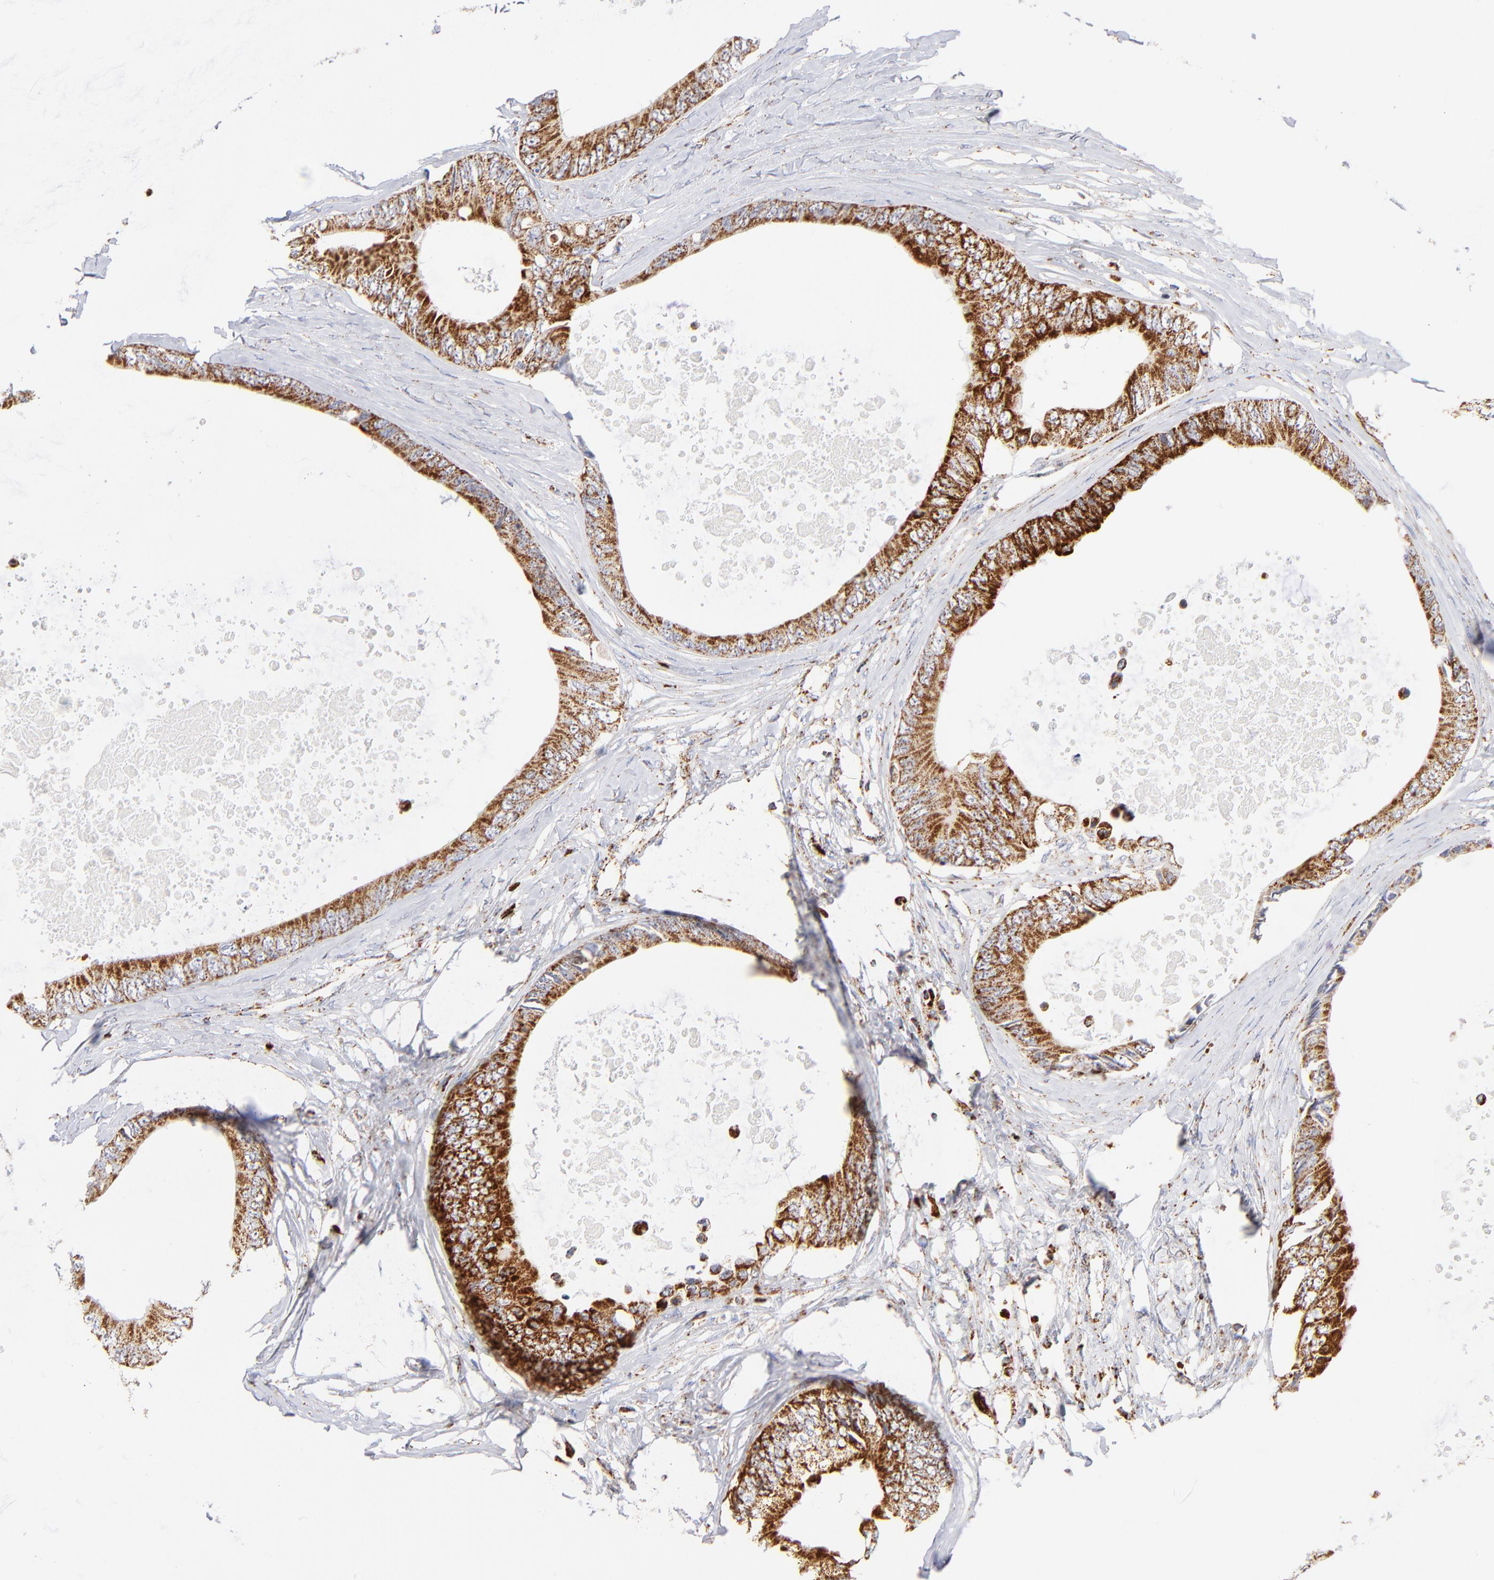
{"staining": {"intensity": "moderate", "quantity": ">75%", "location": "cytoplasmic/membranous"}, "tissue": "colorectal cancer", "cell_type": "Tumor cells", "image_type": "cancer", "snomed": [{"axis": "morphology", "description": "Normal tissue, NOS"}, {"axis": "morphology", "description": "Adenocarcinoma, NOS"}, {"axis": "topography", "description": "Rectum"}, {"axis": "topography", "description": "Peripheral nerve tissue"}], "caption": "High-magnification brightfield microscopy of colorectal adenocarcinoma stained with DAB (3,3'-diaminobenzidine) (brown) and counterstained with hematoxylin (blue). tumor cells exhibit moderate cytoplasmic/membranous positivity is seen in approximately>75% of cells. (DAB (3,3'-diaminobenzidine) IHC, brown staining for protein, blue staining for nuclei).", "gene": "DLAT", "patient": {"sex": "female", "age": 77}}